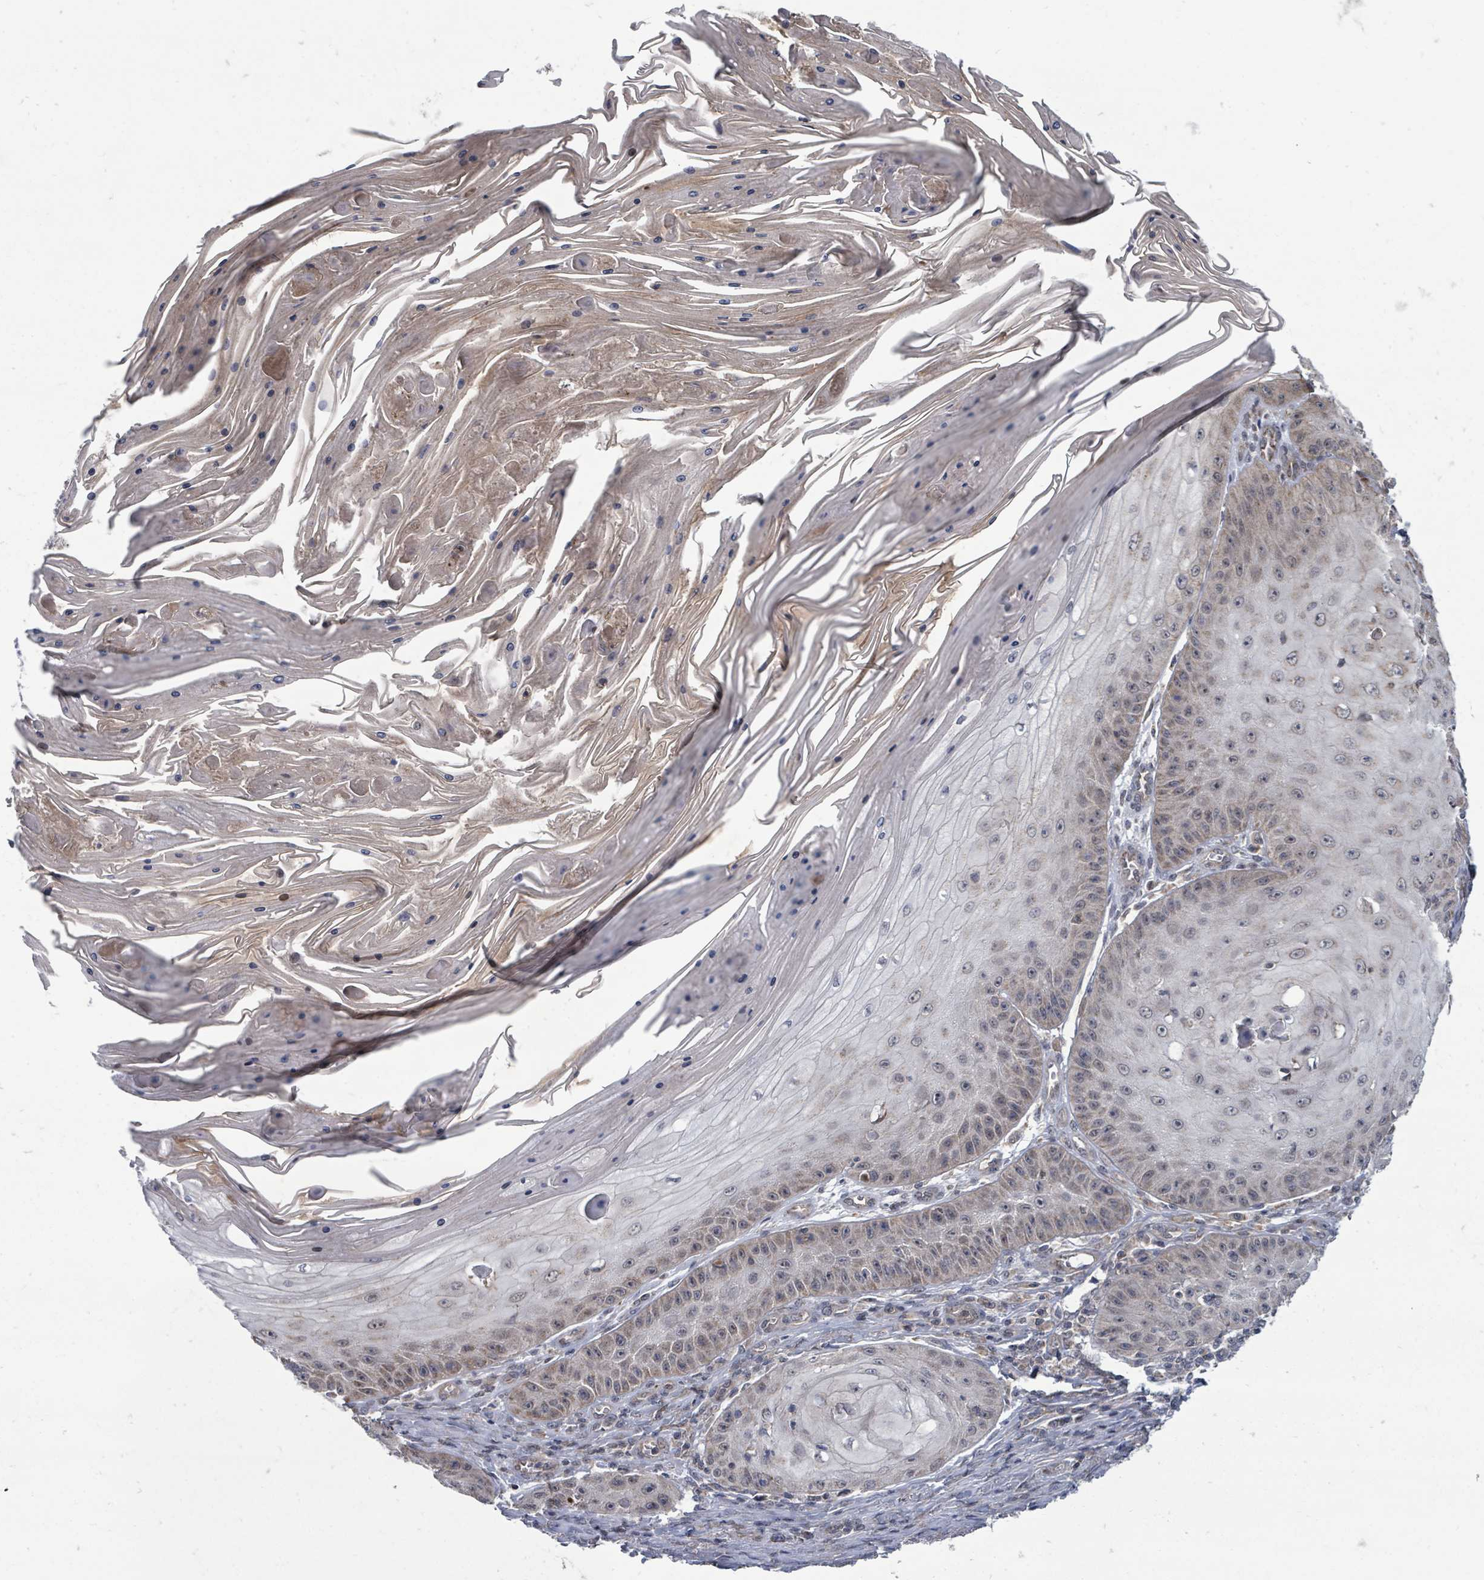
{"staining": {"intensity": "weak", "quantity": "25%-75%", "location": "cytoplasmic/membranous,nuclear"}, "tissue": "skin cancer", "cell_type": "Tumor cells", "image_type": "cancer", "snomed": [{"axis": "morphology", "description": "Squamous cell carcinoma, NOS"}, {"axis": "topography", "description": "Skin"}], "caption": "Immunohistochemical staining of skin squamous cell carcinoma exhibits low levels of weak cytoplasmic/membranous and nuclear protein expression in about 25%-75% of tumor cells.", "gene": "MAGOHB", "patient": {"sex": "male", "age": 70}}